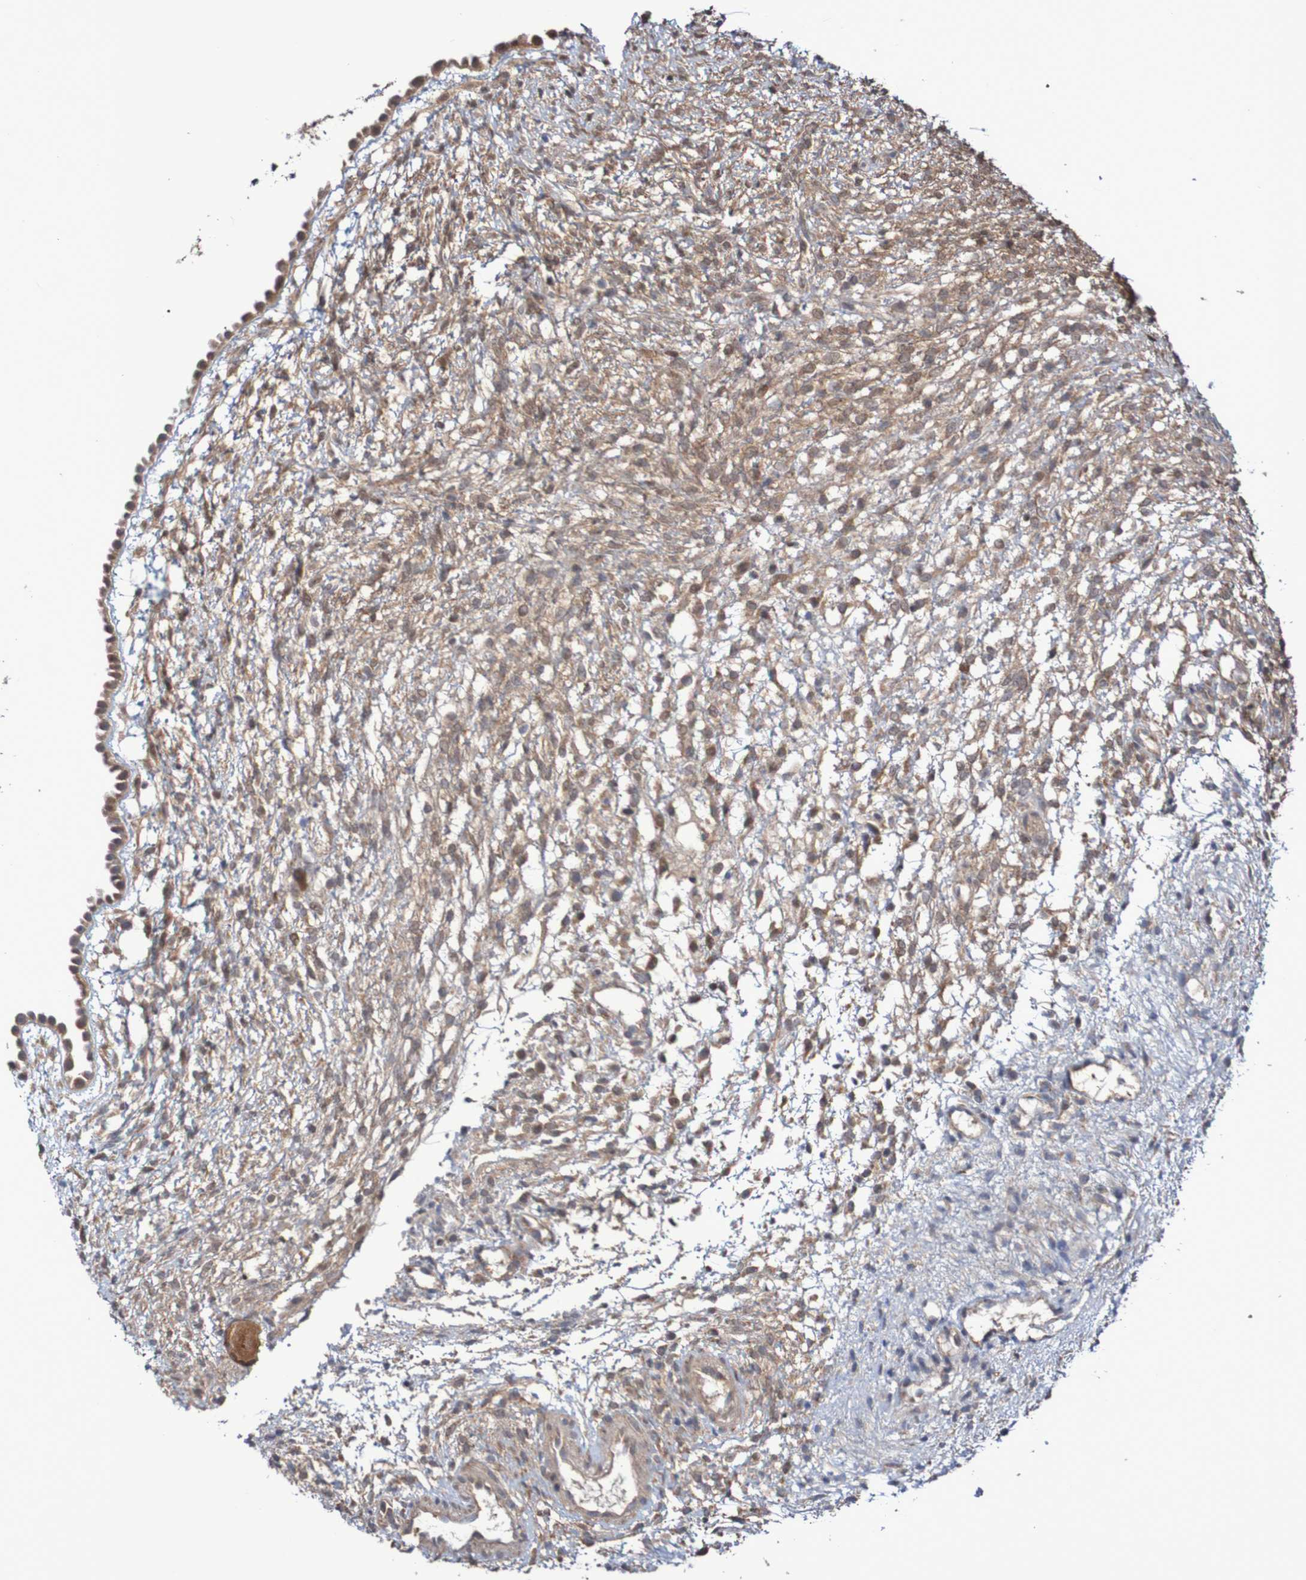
{"staining": {"intensity": "moderate", "quantity": ">75%", "location": "cytoplasmic/membranous"}, "tissue": "ovary", "cell_type": "Follicle cells", "image_type": "normal", "snomed": [{"axis": "morphology", "description": "Normal tissue, NOS"}, {"axis": "morphology", "description": "Cyst, NOS"}, {"axis": "topography", "description": "Ovary"}], "caption": "Protein analysis of benign ovary reveals moderate cytoplasmic/membranous positivity in about >75% of follicle cells. The protein is stained brown, and the nuclei are stained in blue (DAB IHC with brightfield microscopy, high magnification).", "gene": "PHPT1", "patient": {"sex": "female", "age": 18}}